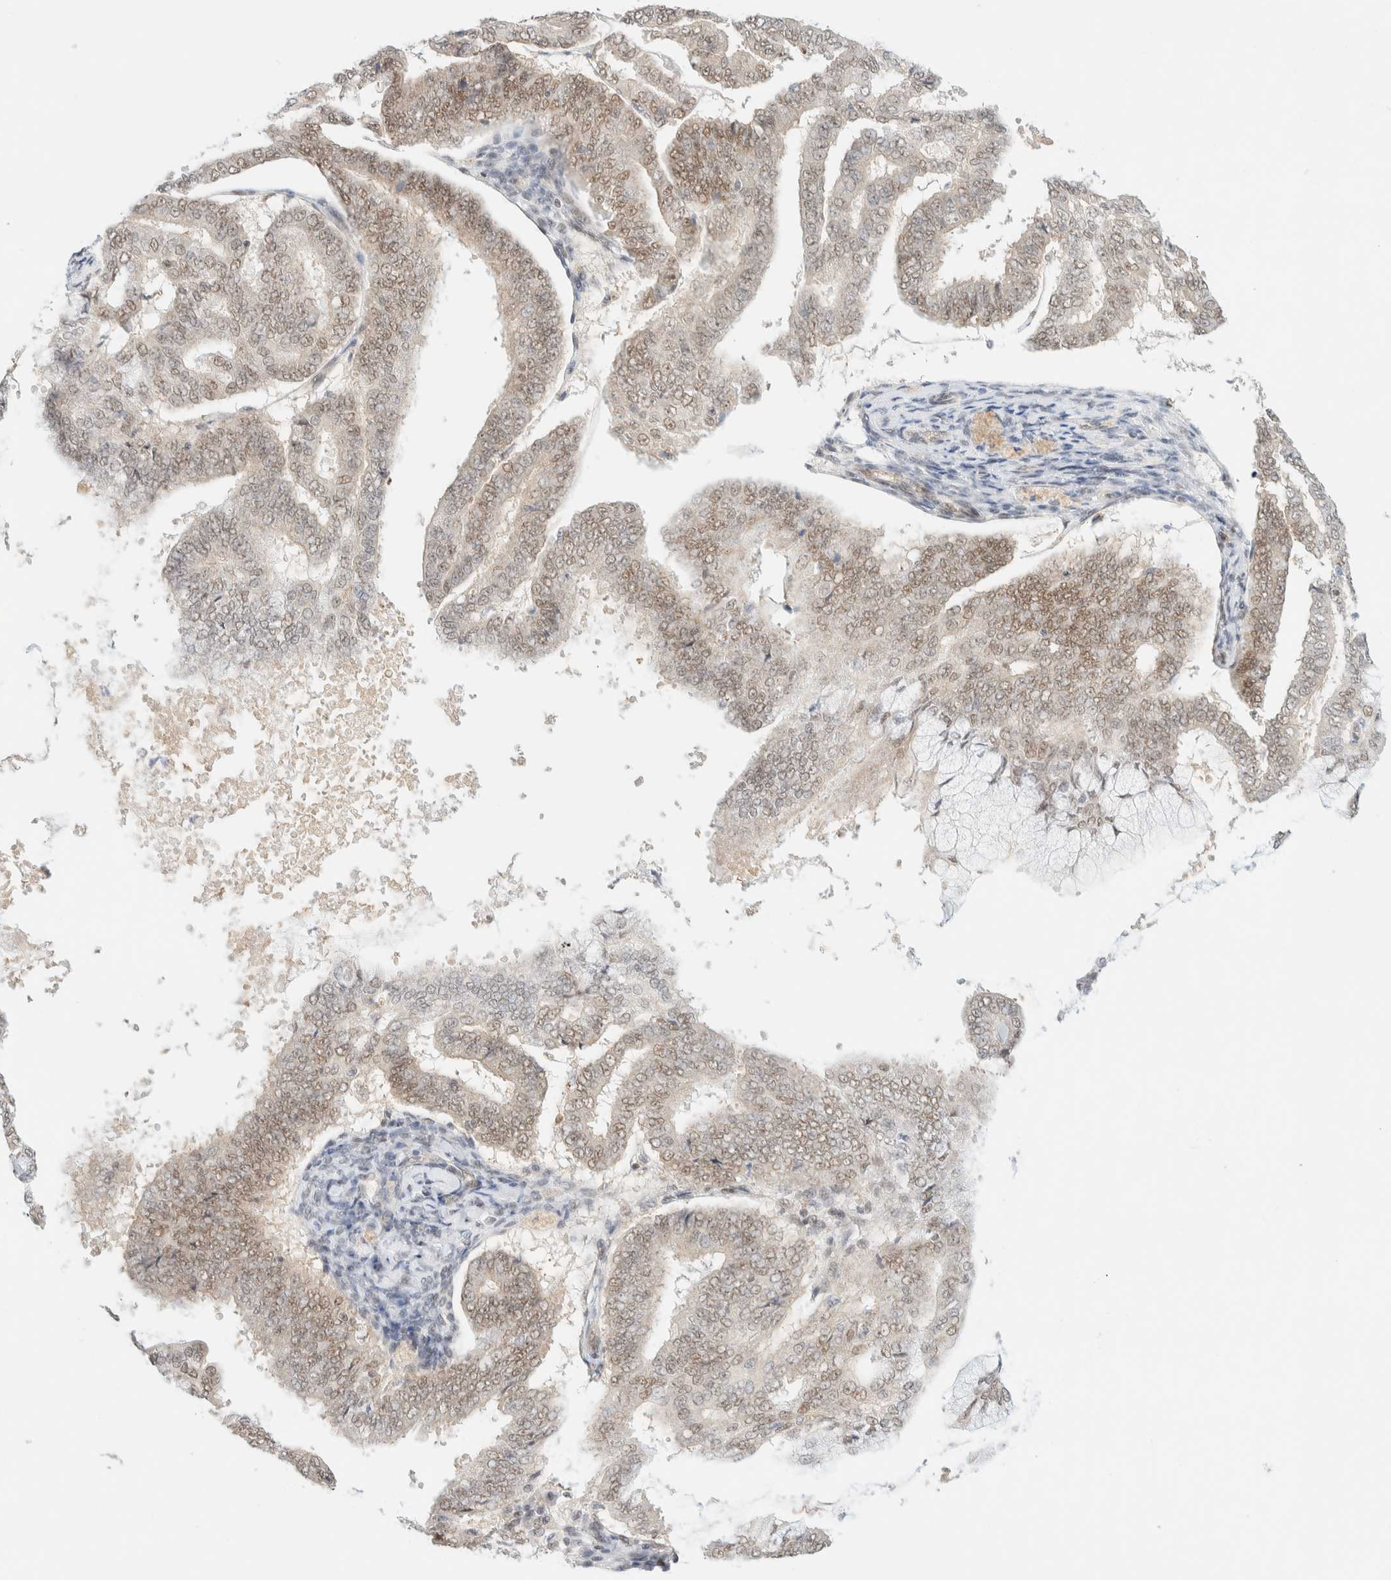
{"staining": {"intensity": "weak", "quantity": ">75%", "location": "nuclear"}, "tissue": "endometrial cancer", "cell_type": "Tumor cells", "image_type": "cancer", "snomed": [{"axis": "morphology", "description": "Adenocarcinoma, NOS"}, {"axis": "topography", "description": "Endometrium"}], "caption": "Immunohistochemistry (IHC) (DAB) staining of human endometrial cancer exhibits weak nuclear protein expression in about >75% of tumor cells.", "gene": "PYGO2", "patient": {"sex": "female", "age": 63}}